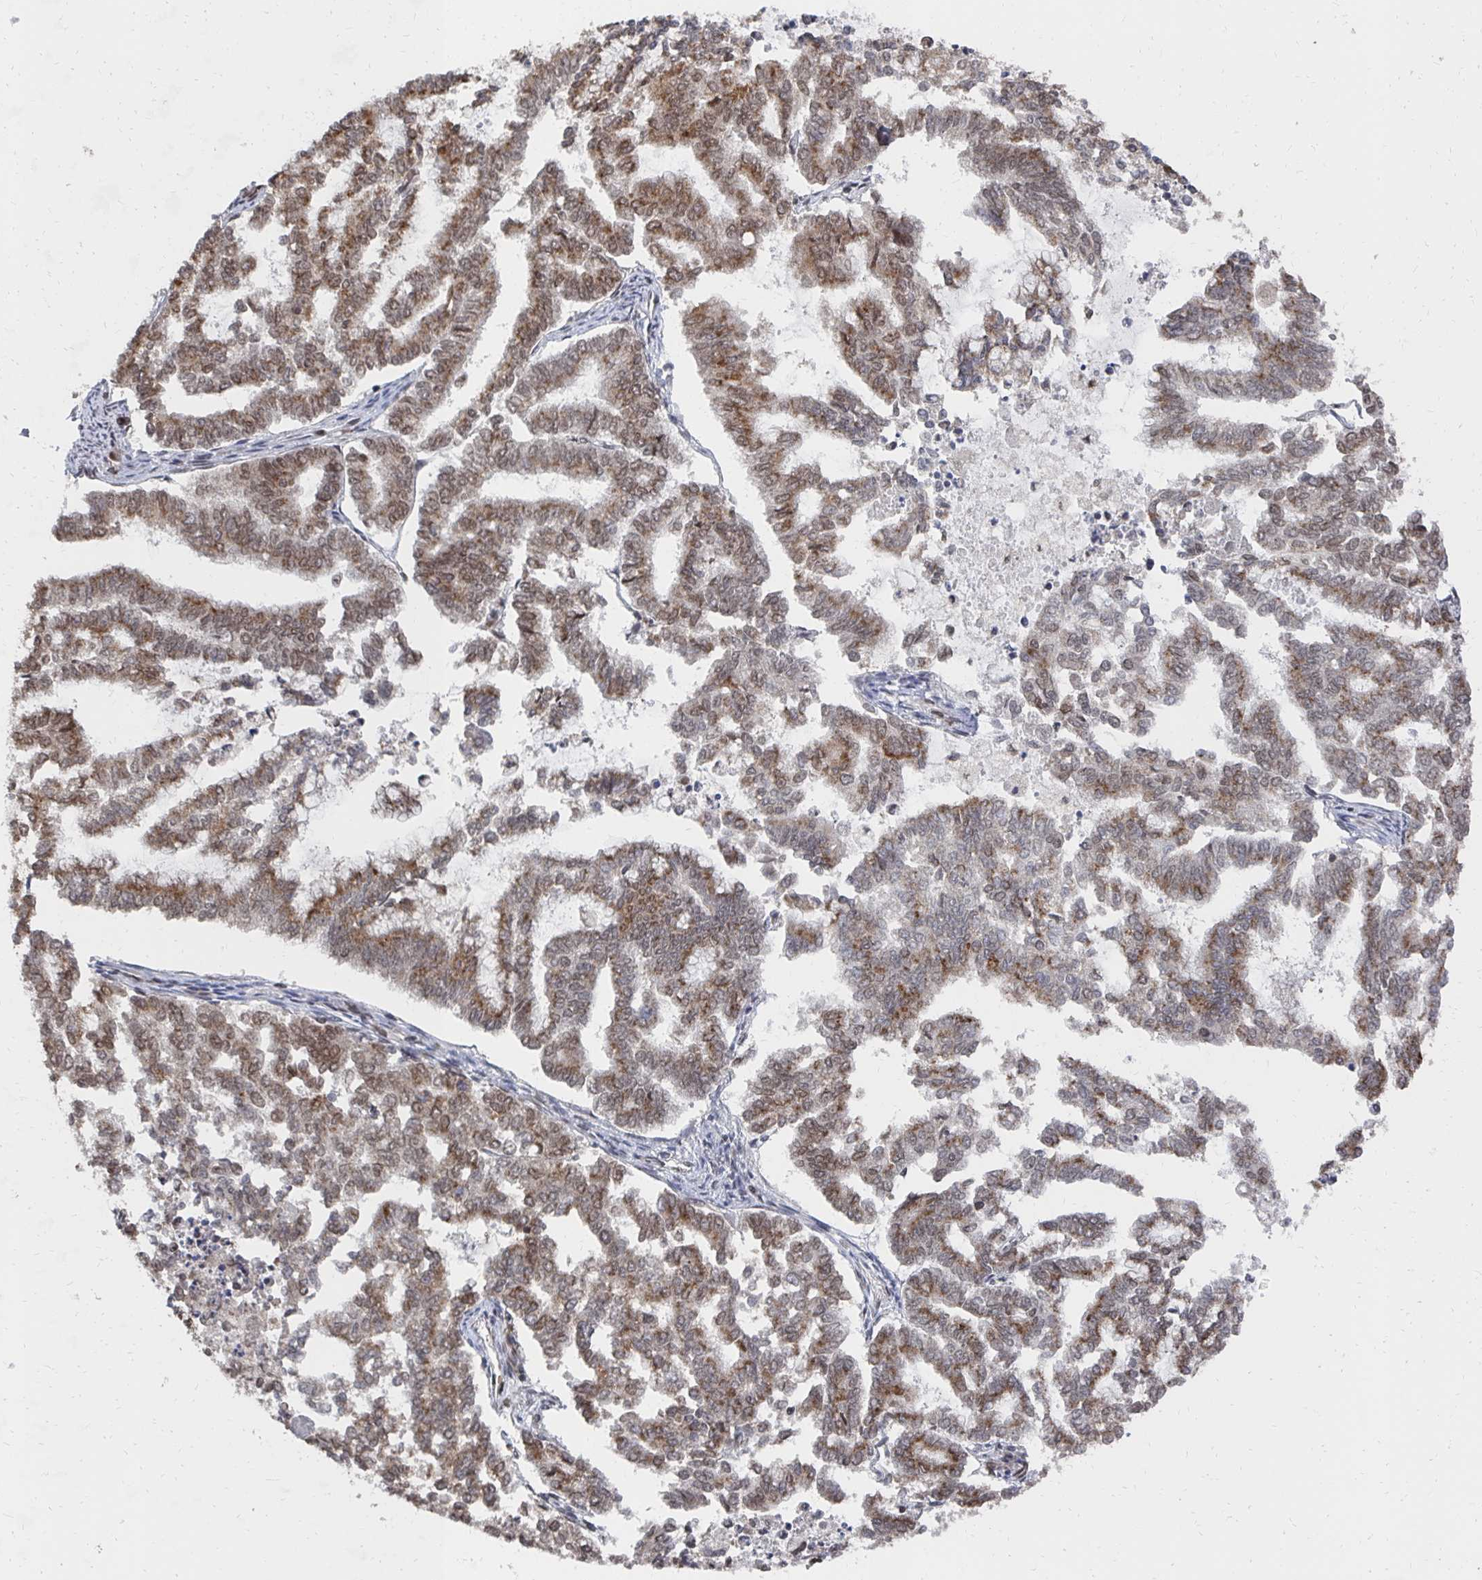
{"staining": {"intensity": "moderate", "quantity": ">75%", "location": "nuclear"}, "tissue": "endometrial cancer", "cell_type": "Tumor cells", "image_type": "cancer", "snomed": [{"axis": "morphology", "description": "Adenocarcinoma, NOS"}, {"axis": "topography", "description": "Endometrium"}], "caption": "A high-resolution histopathology image shows immunohistochemistry (IHC) staining of endometrial cancer (adenocarcinoma), which reveals moderate nuclear positivity in approximately >75% of tumor cells.", "gene": "GTF3C6", "patient": {"sex": "female", "age": 79}}